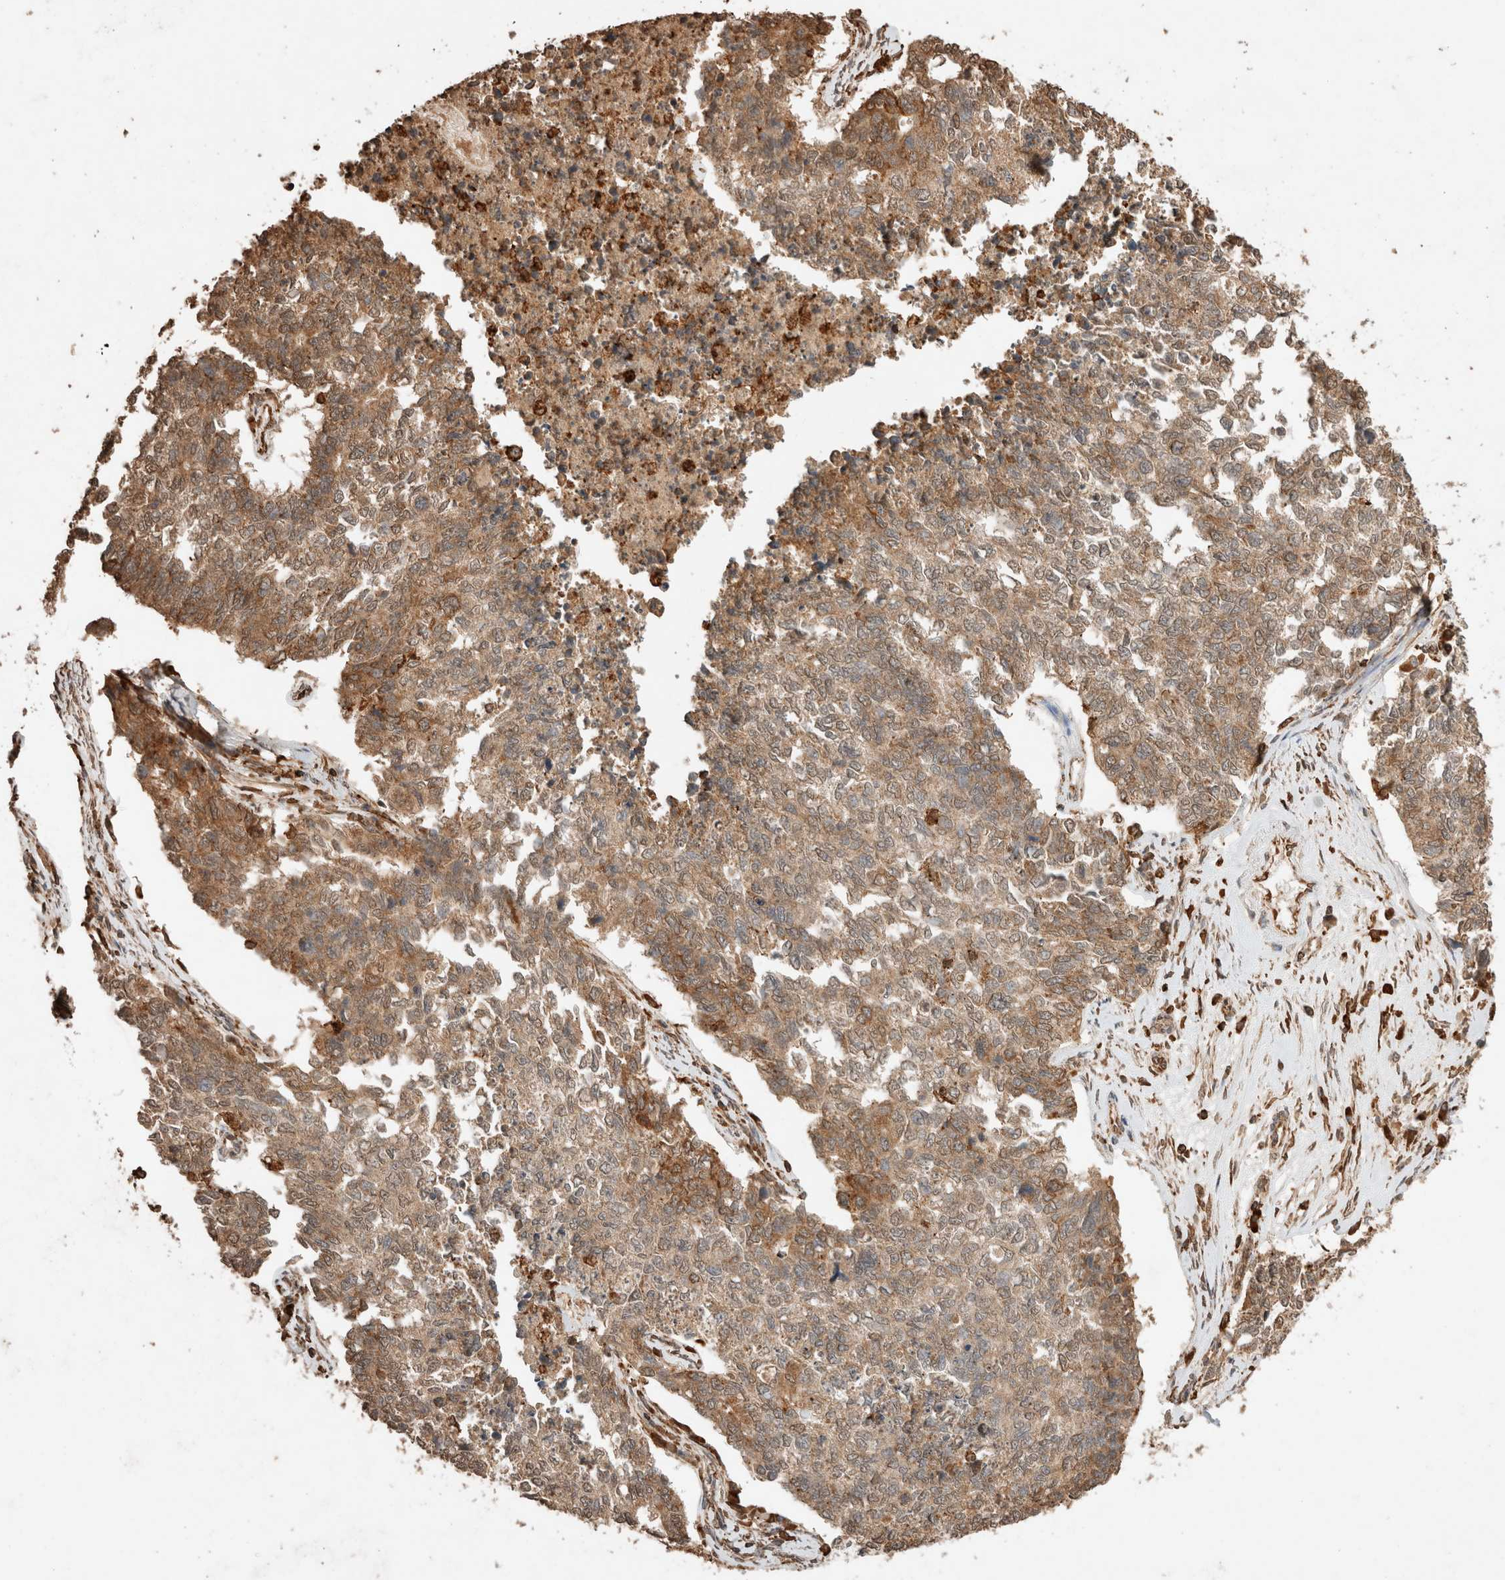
{"staining": {"intensity": "moderate", "quantity": ">75%", "location": "cytoplasmic/membranous,nuclear"}, "tissue": "cervical cancer", "cell_type": "Tumor cells", "image_type": "cancer", "snomed": [{"axis": "morphology", "description": "Squamous cell carcinoma, NOS"}, {"axis": "topography", "description": "Cervix"}], "caption": "IHC (DAB) staining of human cervical cancer (squamous cell carcinoma) reveals moderate cytoplasmic/membranous and nuclear protein staining in approximately >75% of tumor cells. (brown staining indicates protein expression, while blue staining denotes nuclei).", "gene": "ERAP1", "patient": {"sex": "female", "age": 63}}